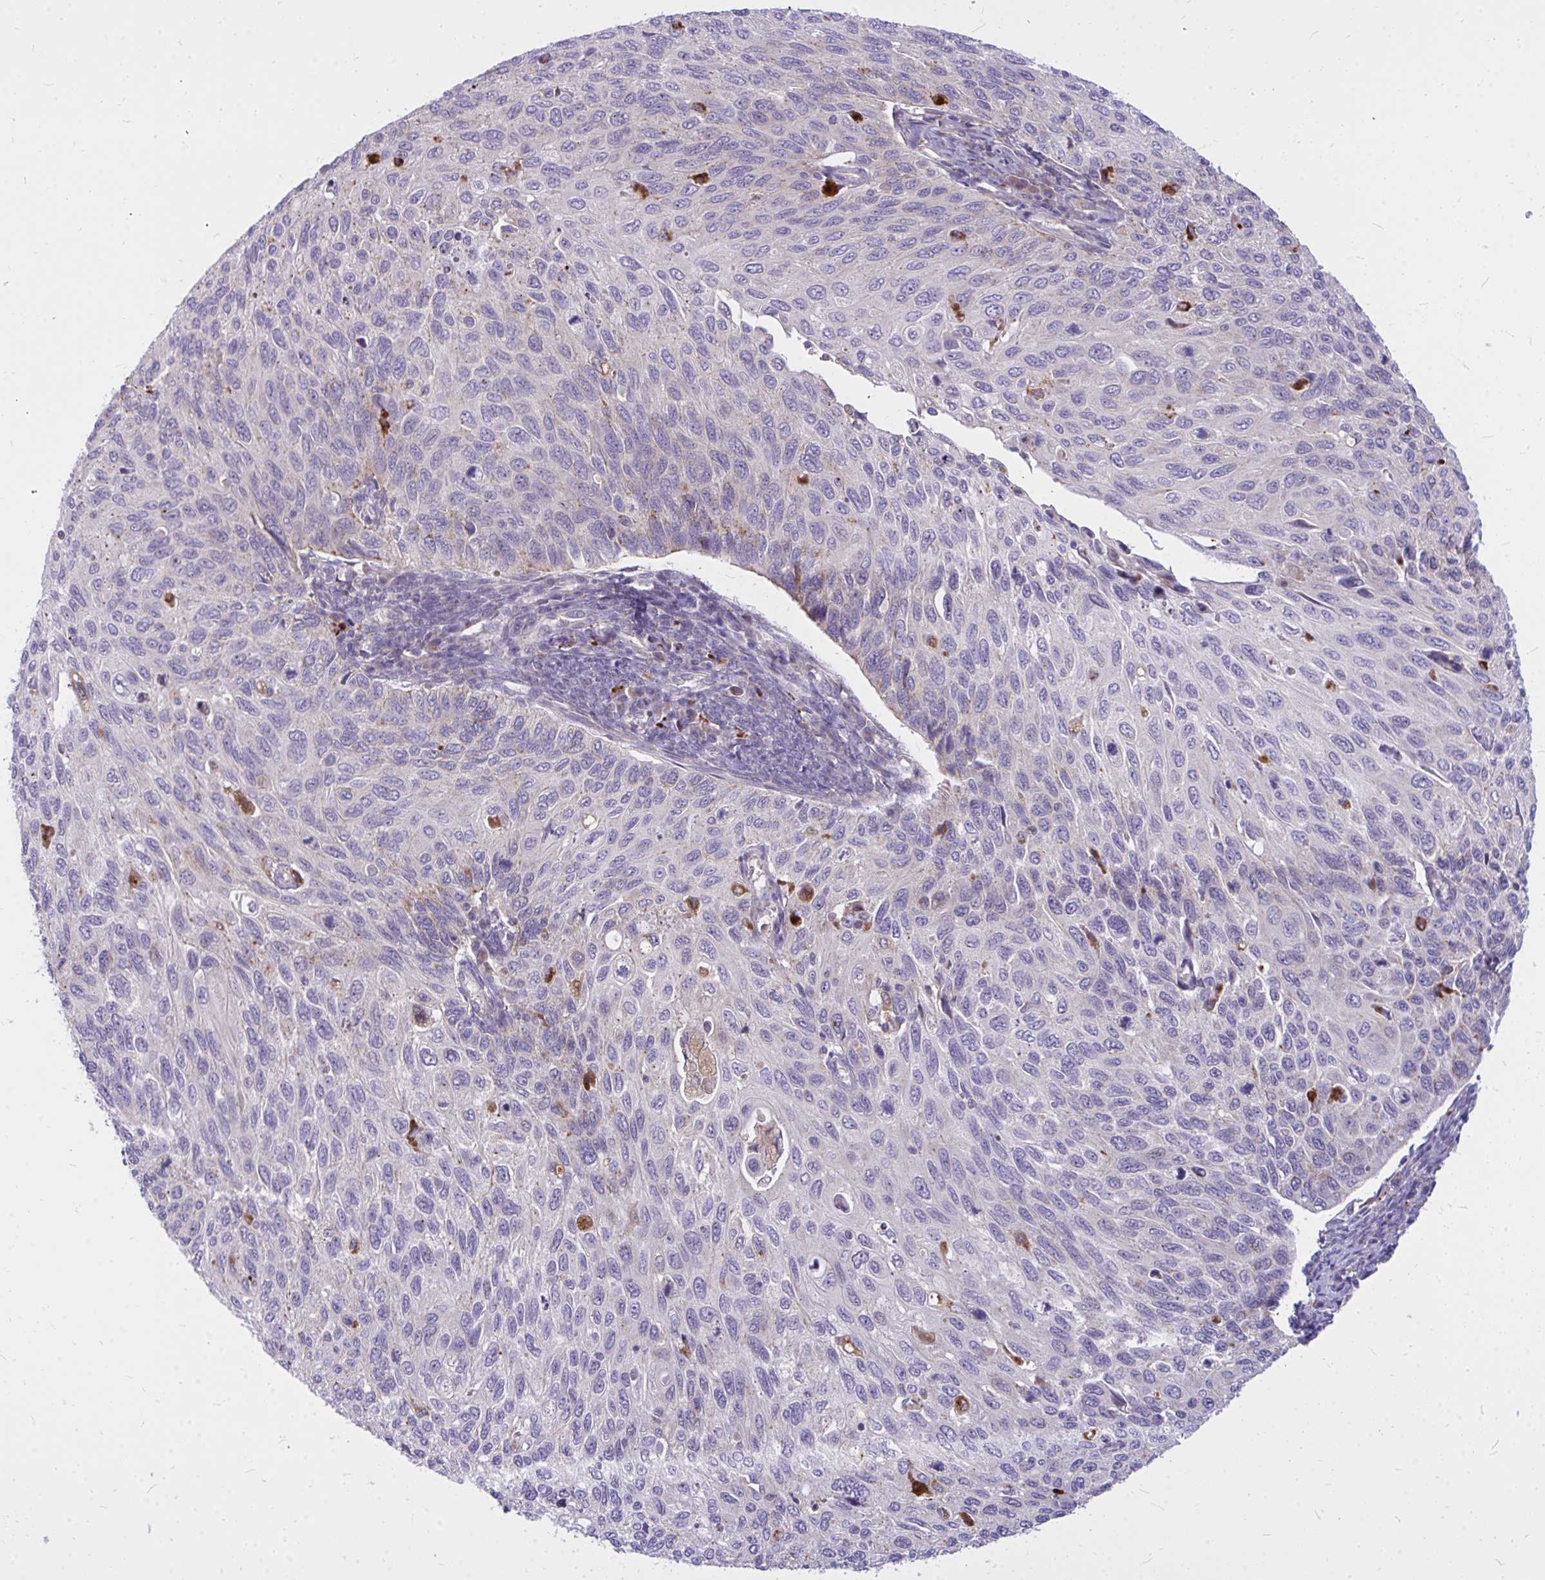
{"staining": {"intensity": "moderate", "quantity": "<25%", "location": "cytoplasmic/membranous"}, "tissue": "cervical cancer", "cell_type": "Tumor cells", "image_type": "cancer", "snomed": [{"axis": "morphology", "description": "Squamous cell carcinoma, NOS"}, {"axis": "topography", "description": "Cervix"}], "caption": "Cervical cancer stained with DAB IHC displays low levels of moderate cytoplasmic/membranous staining in approximately <25% of tumor cells. The staining was performed using DAB, with brown indicating positive protein expression. Nuclei are stained blue with hematoxylin.", "gene": "ZSCAN25", "patient": {"sex": "female", "age": 70}}